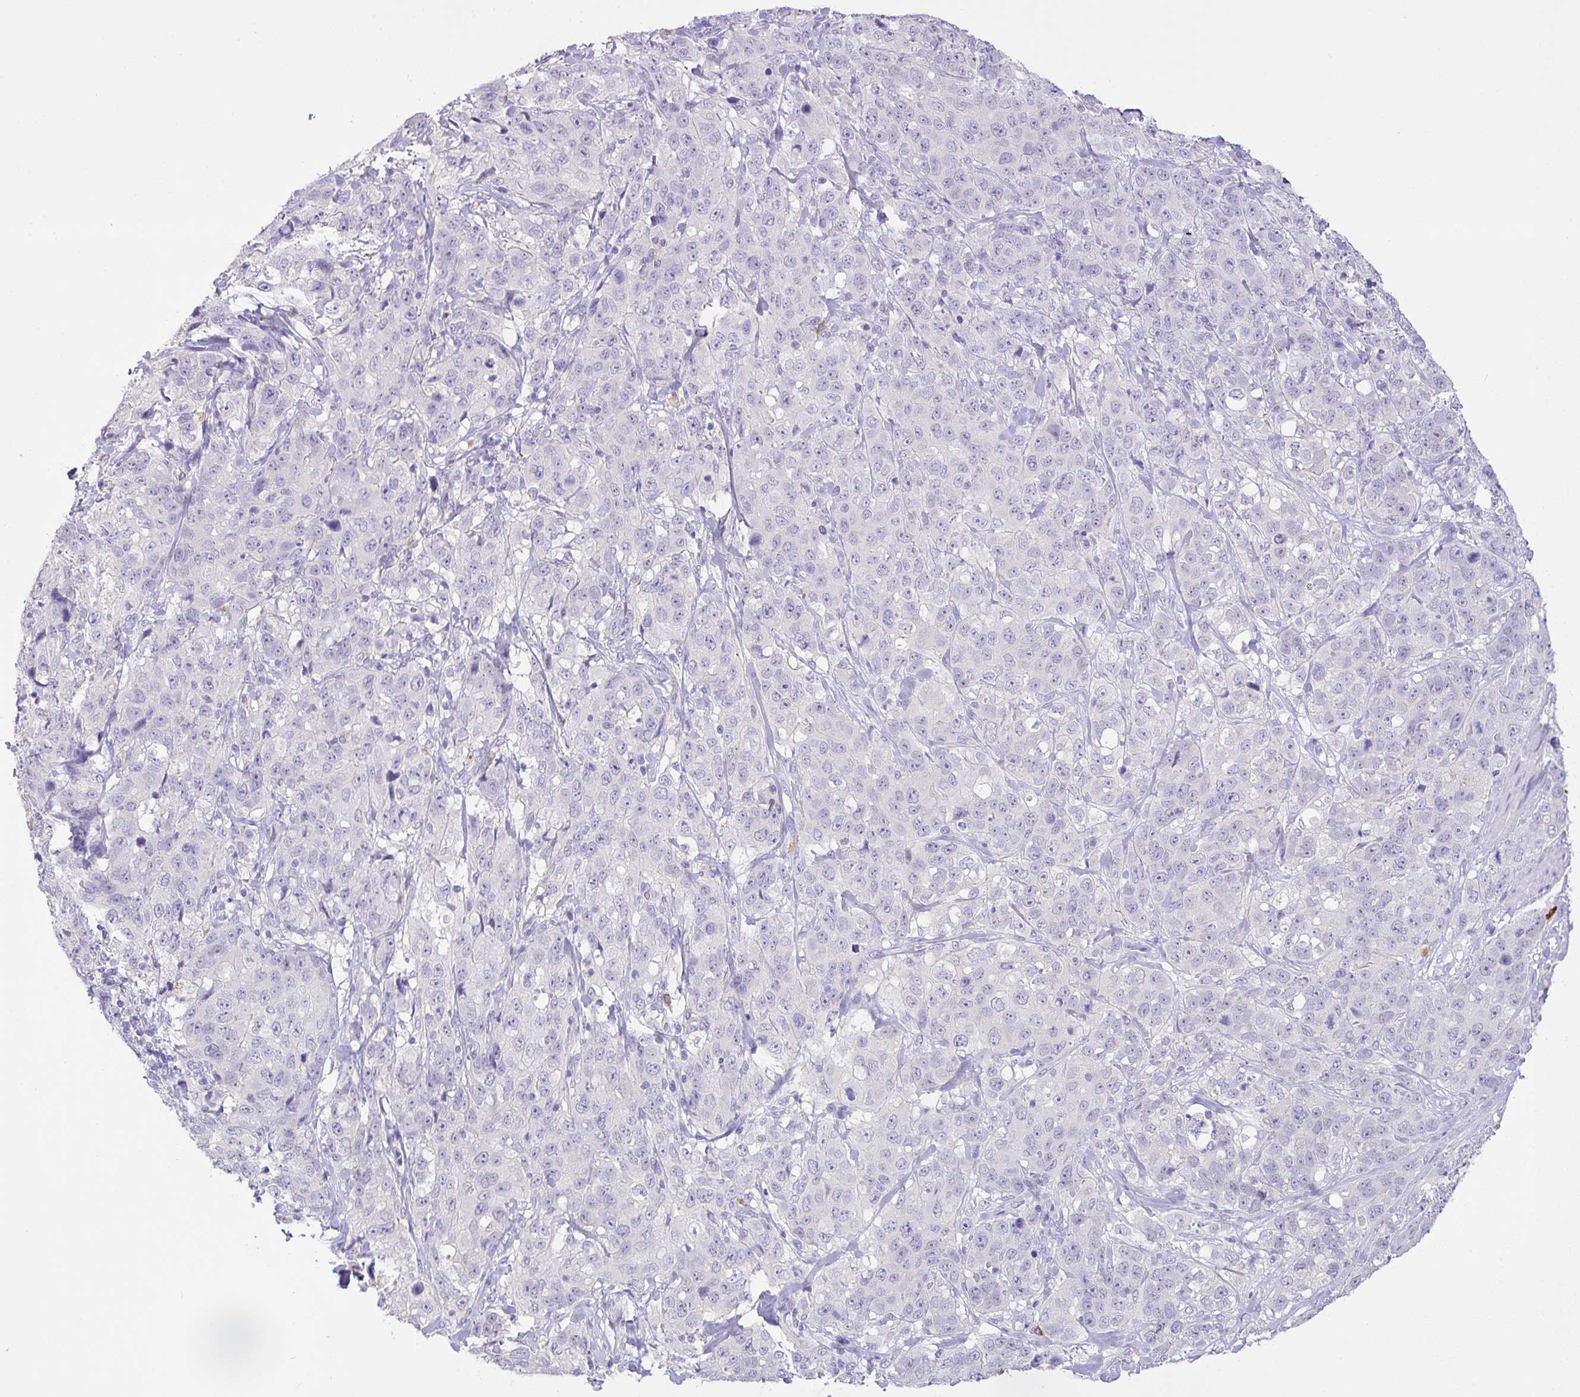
{"staining": {"intensity": "negative", "quantity": "none", "location": "none"}, "tissue": "stomach cancer", "cell_type": "Tumor cells", "image_type": "cancer", "snomed": [{"axis": "morphology", "description": "Adenocarcinoma, NOS"}, {"axis": "topography", "description": "Stomach"}], "caption": "Tumor cells are negative for brown protein staining in stomach cancer (adenocarcinoma).", "gene": "CST11", "patient": {"sex": "male", "age": 48}}